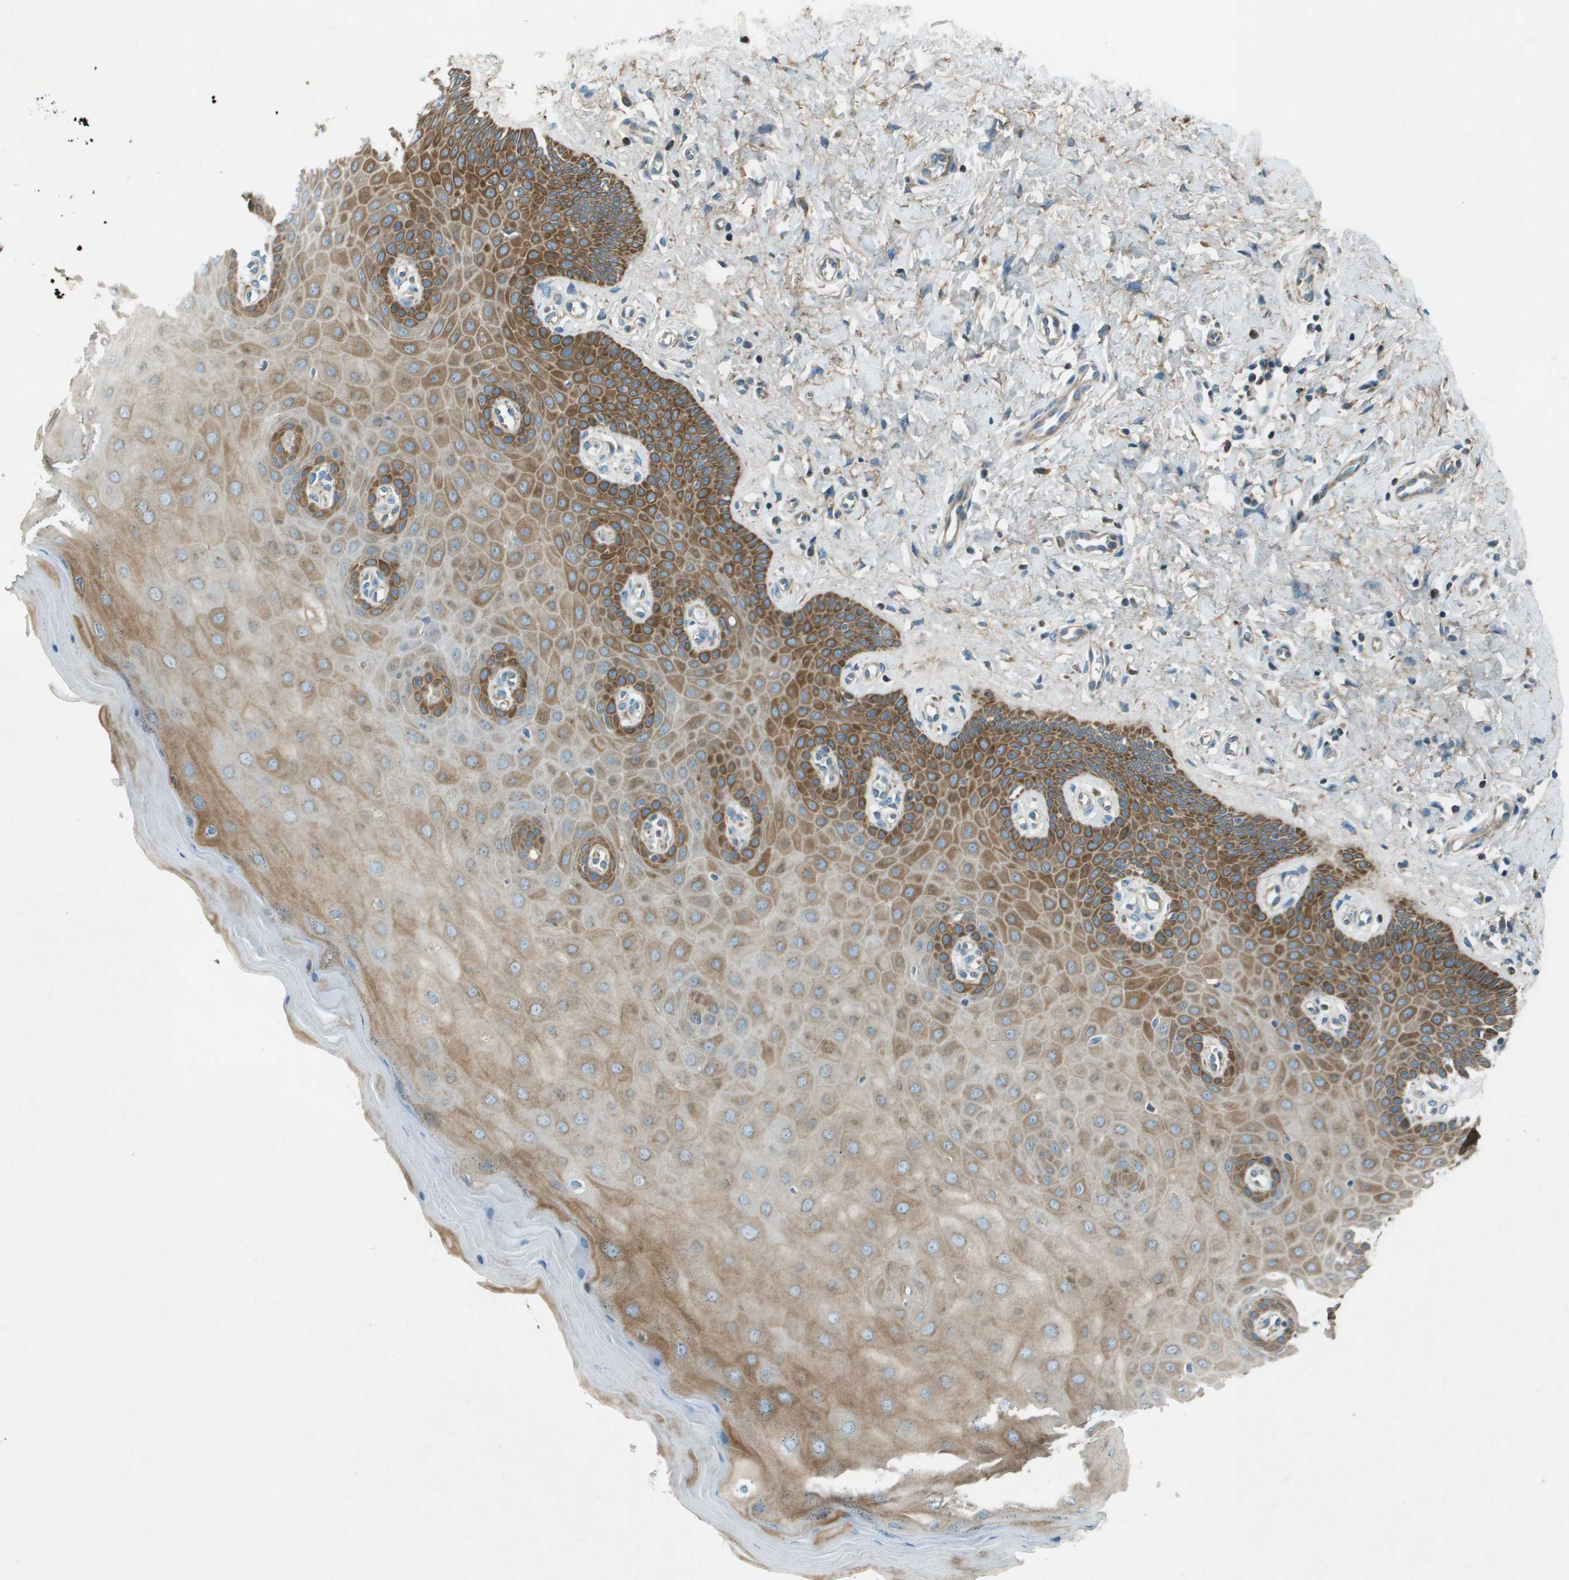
{"staining": {"intensity": "moderate", "quantity": ">75%", "location": "cytoplasmic/membranous"}, "tissue": "cervix", "cell_type": "Glandular cells", "image_type": "normal", "snomed": [{"axis": "morphology", "description": "Normal tissue, NOS"}, {"axis": "topography", "description": "Cervix"}], "caption": "Unremarkable cervix demonstrates moderate cytoplasmic/membranous positivity in about >75% of glandular cells, visualized by immunohistochemistry.", "gene": "MIGA1", "patient": {"sex": "female", "age": 55}}